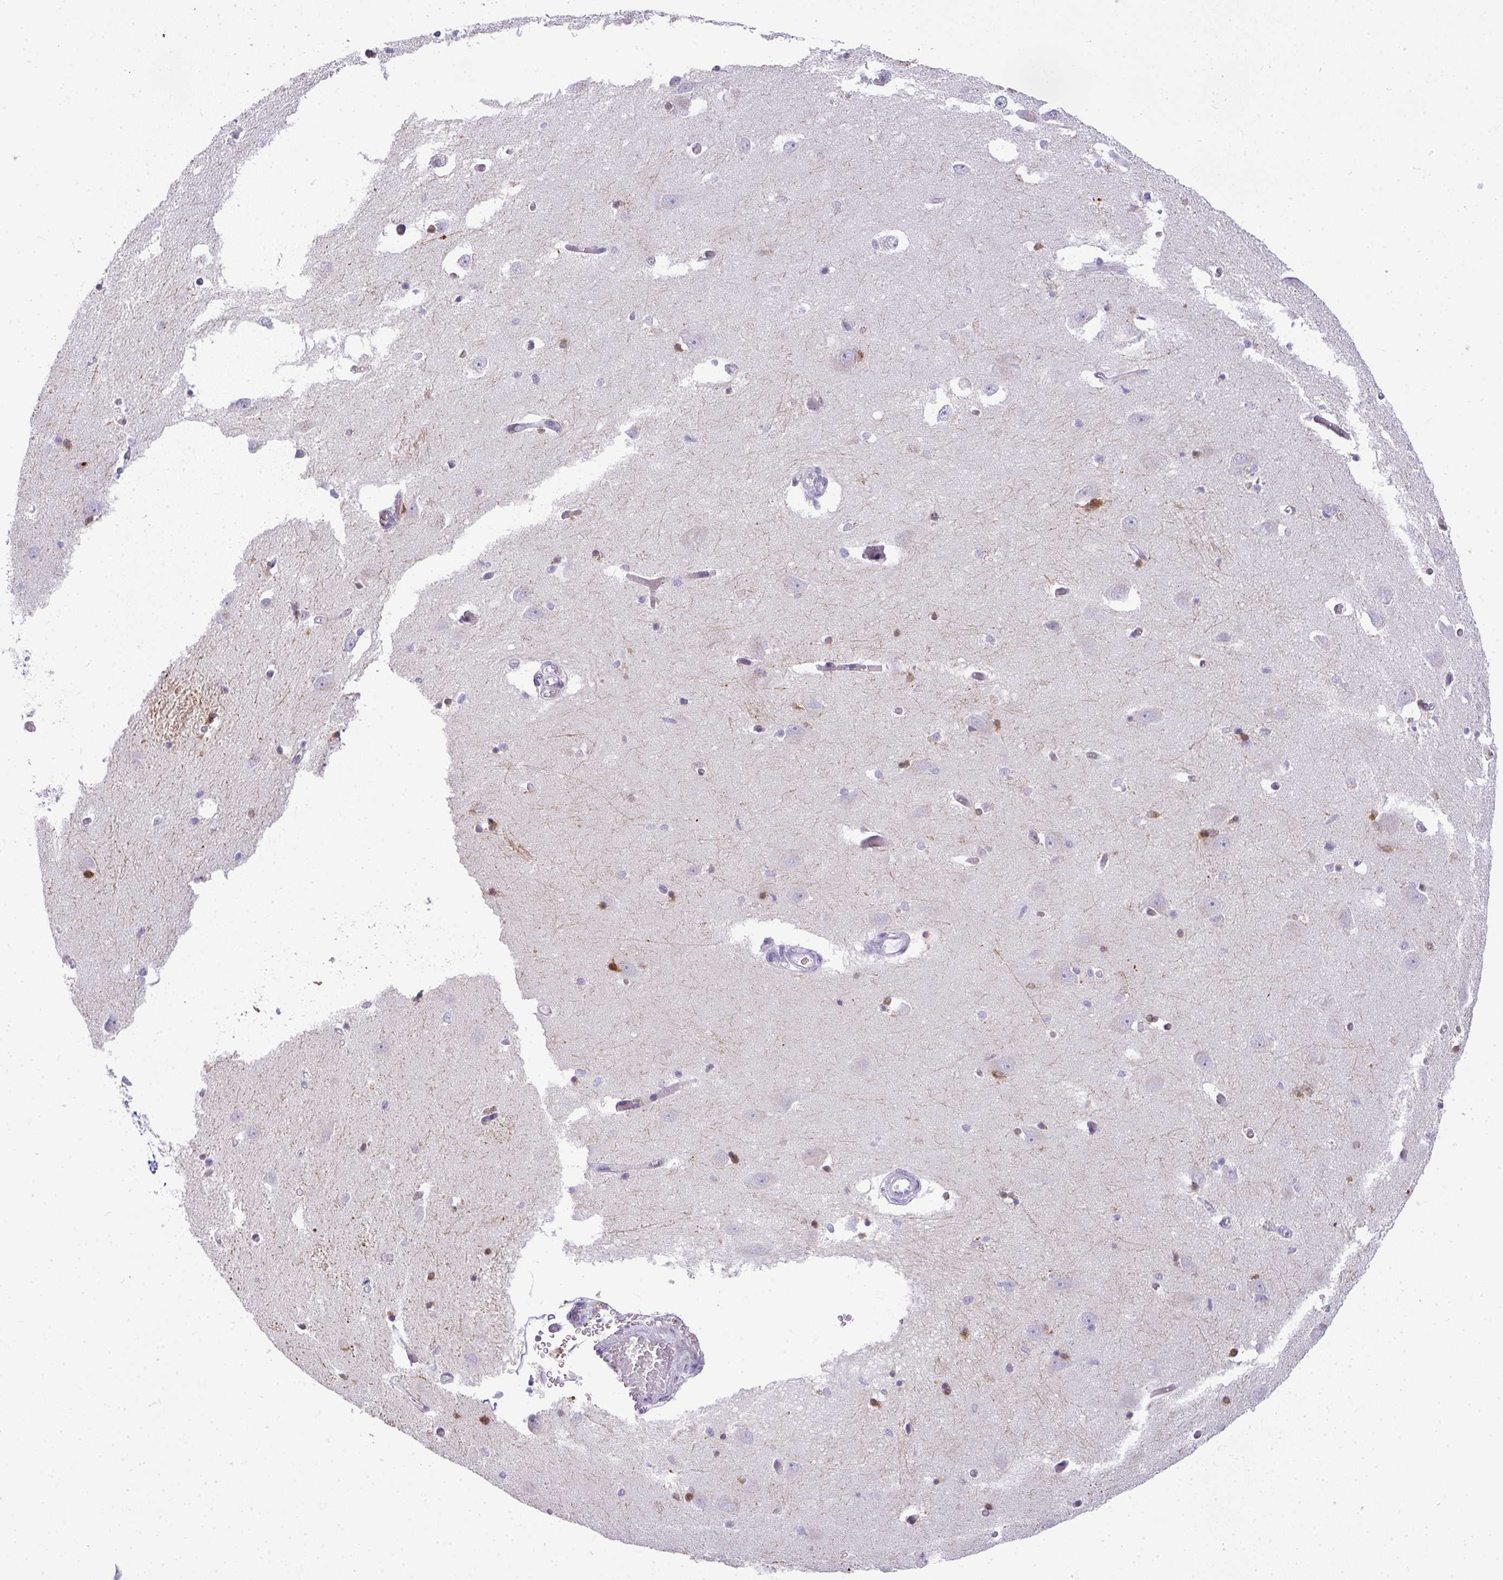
{"staining": {"intensity": "strong", "quantity": "<25%", "location": "cytoplasmic/membranous"}, "tissue": "caudate", "cell_type": "Glial cells", "image_type": "normal", "snomed": [{"axis": "morphology", "description": "Normal tissue, NOS"}, {"axis": "topography", "description": "Lateral ventricle wall"}, {"axis": "topography", "description": "Hippocampus"}], "caption": "Immunohistochemistry micrograph of unremarkable caudate stained for a protein (brown), which shows medium levels of strong cytoplasmic/membranous staining in approximately <25% of glial cells.", "gene": "LIPE", "patient": {"sex": "female", "age": 63}}